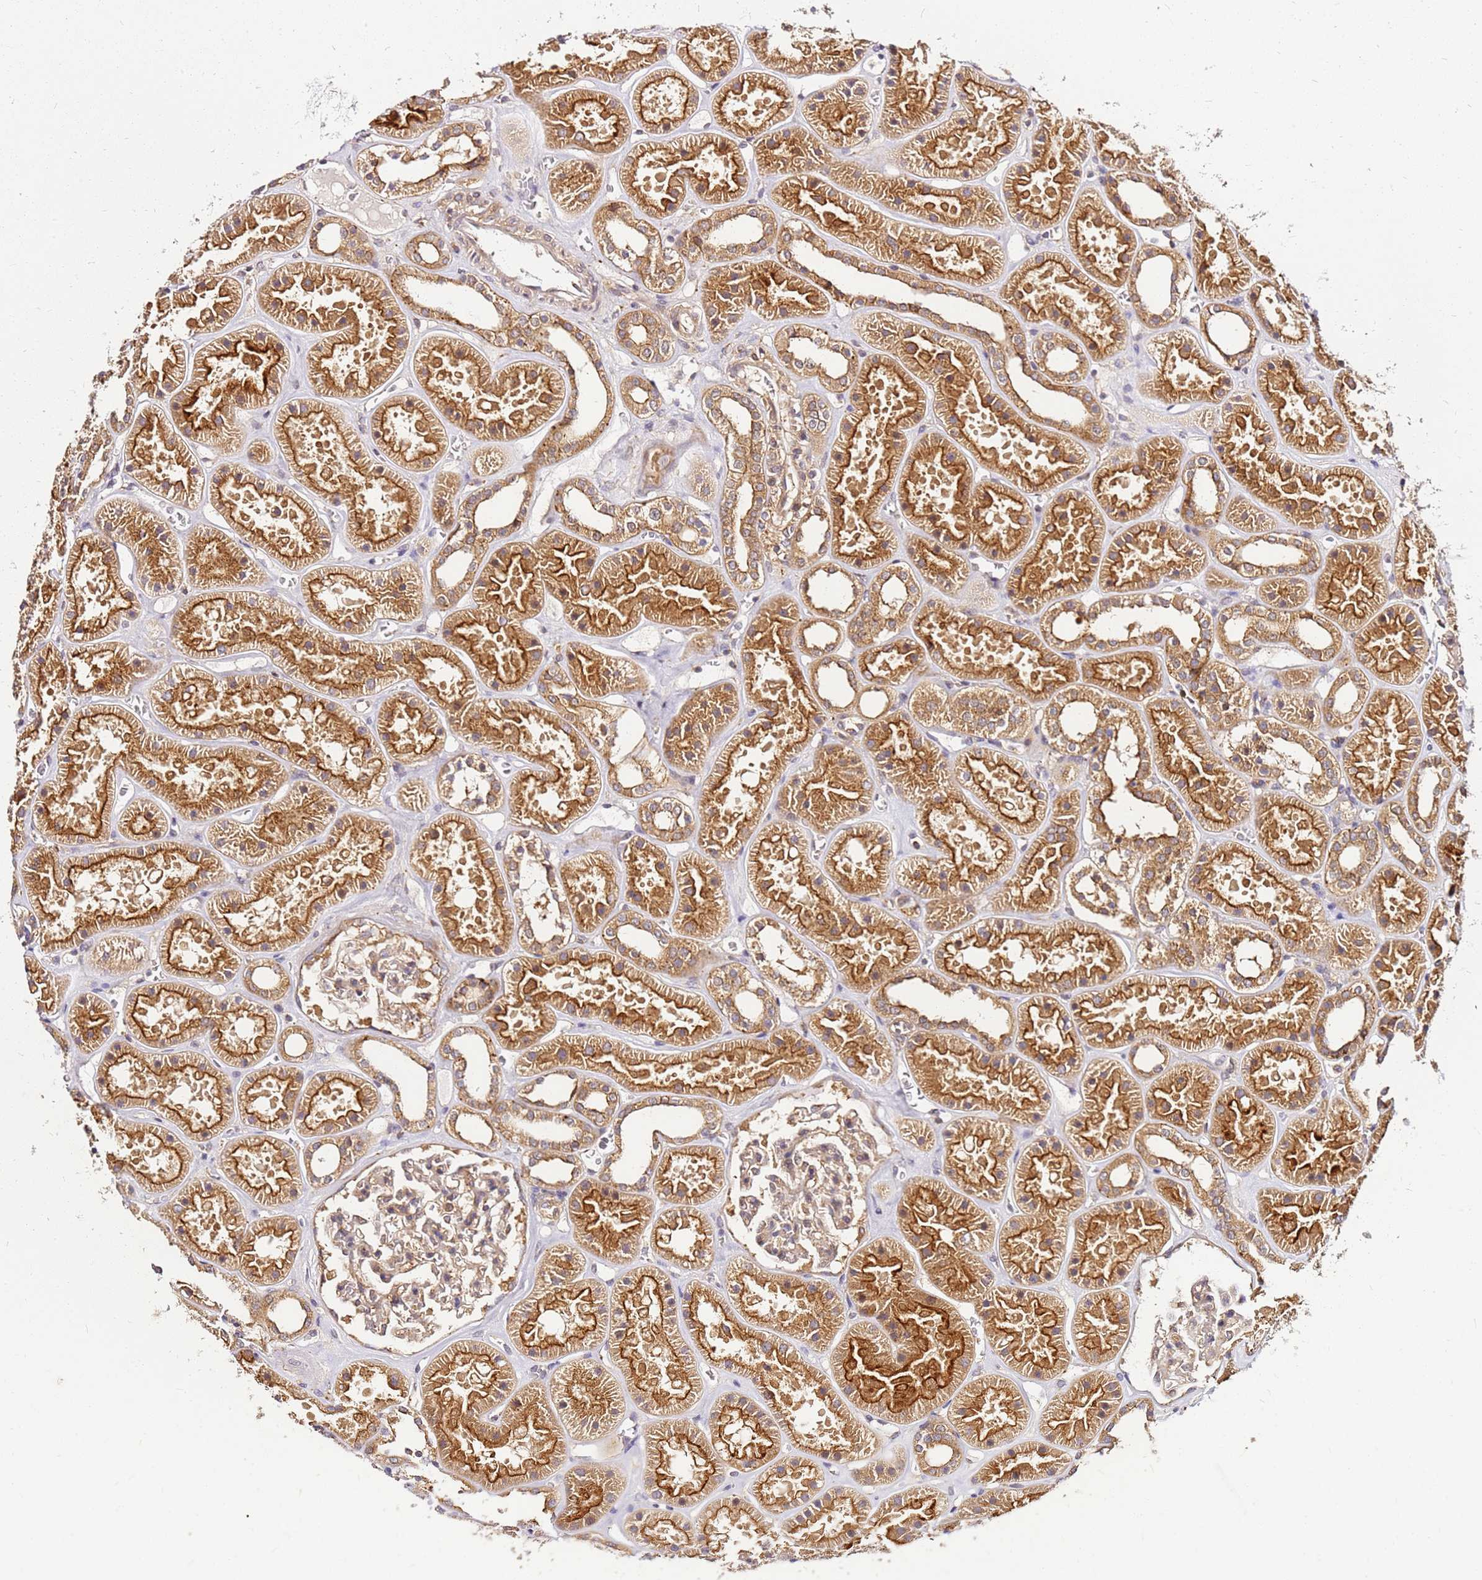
{"staining": {"intensity": "weak", "quantity": "25%-75%", "location": "cytoplasmic/membranous"}, "tissue": "kidney", "cell_type": "Cells in glomeruli", "image_type": "normal", "snomed": [{"axis": "morphology", "description": "Normal tissue, NOS"}, {"axis": "topography", "description": "Kidney"}], "caption": "Immunohistochemical staining of unremarkable kidney reveals weak cytoplasmic/membranous protein positivity in approximately 25%-75% of cells in glomeruli.", "gene": "PIH1D1", "patient": {"sex": "female", "age": 41}}